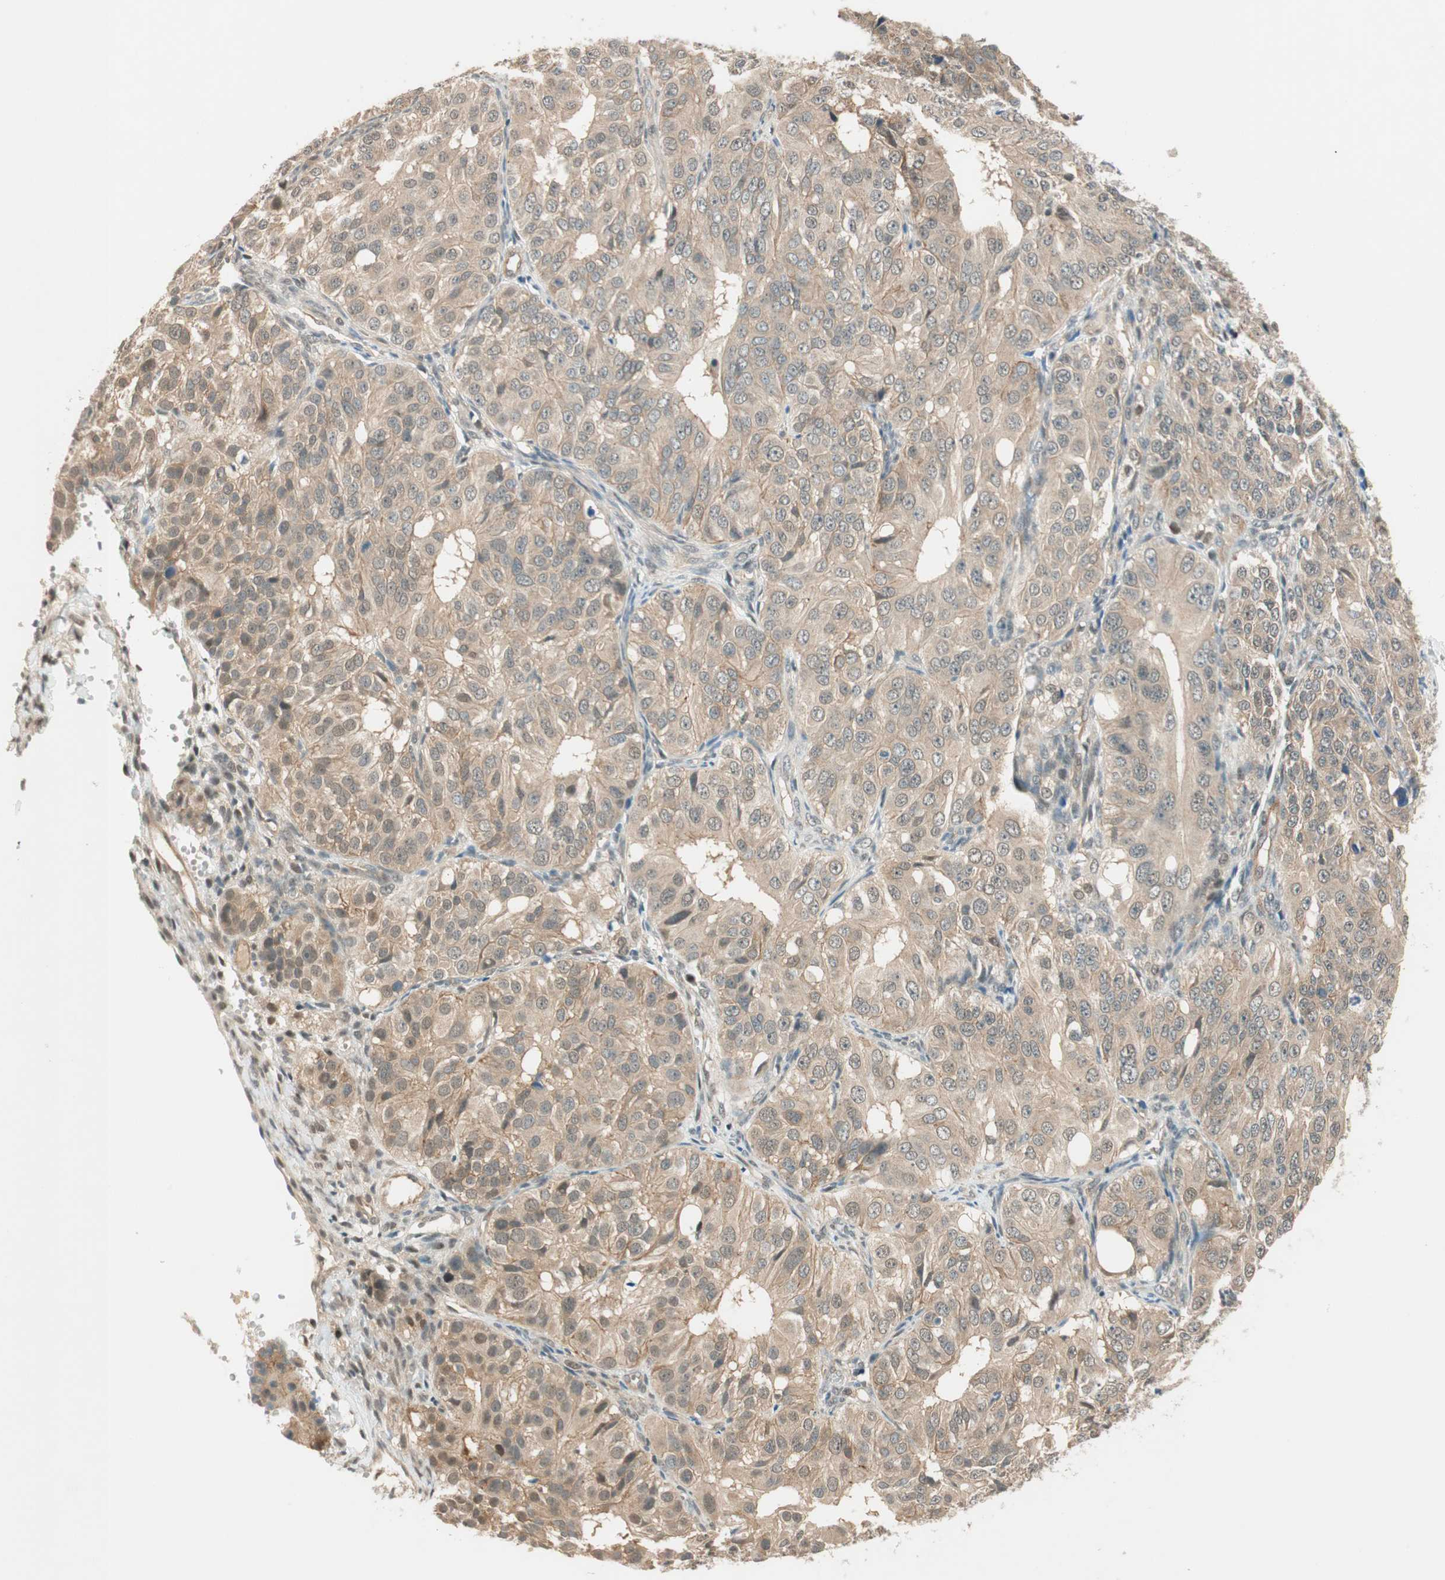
{"staining": {"intensity": "moderate", "quantity": ">75%", "location": "cytoplasmic/membranous,nuclear"}, "tissue": "ovarian cancer", "cell_type": "Tumor cells", "image_type": "cancer", "snomed": [{"axis": "morphology", "description": "Carcinoma, endometroid"}, {"axis": "topography", "description": "Ovary"}], "caption": "Ovarian cancer was stained to show a protein in brown. There is medium levels of moderate cytoplasmic/membranous and nuclear positivity in approximately >75% of tumor cells.", "gene": "PSMD8", "patient": {"sex": "female", "age": 51}}